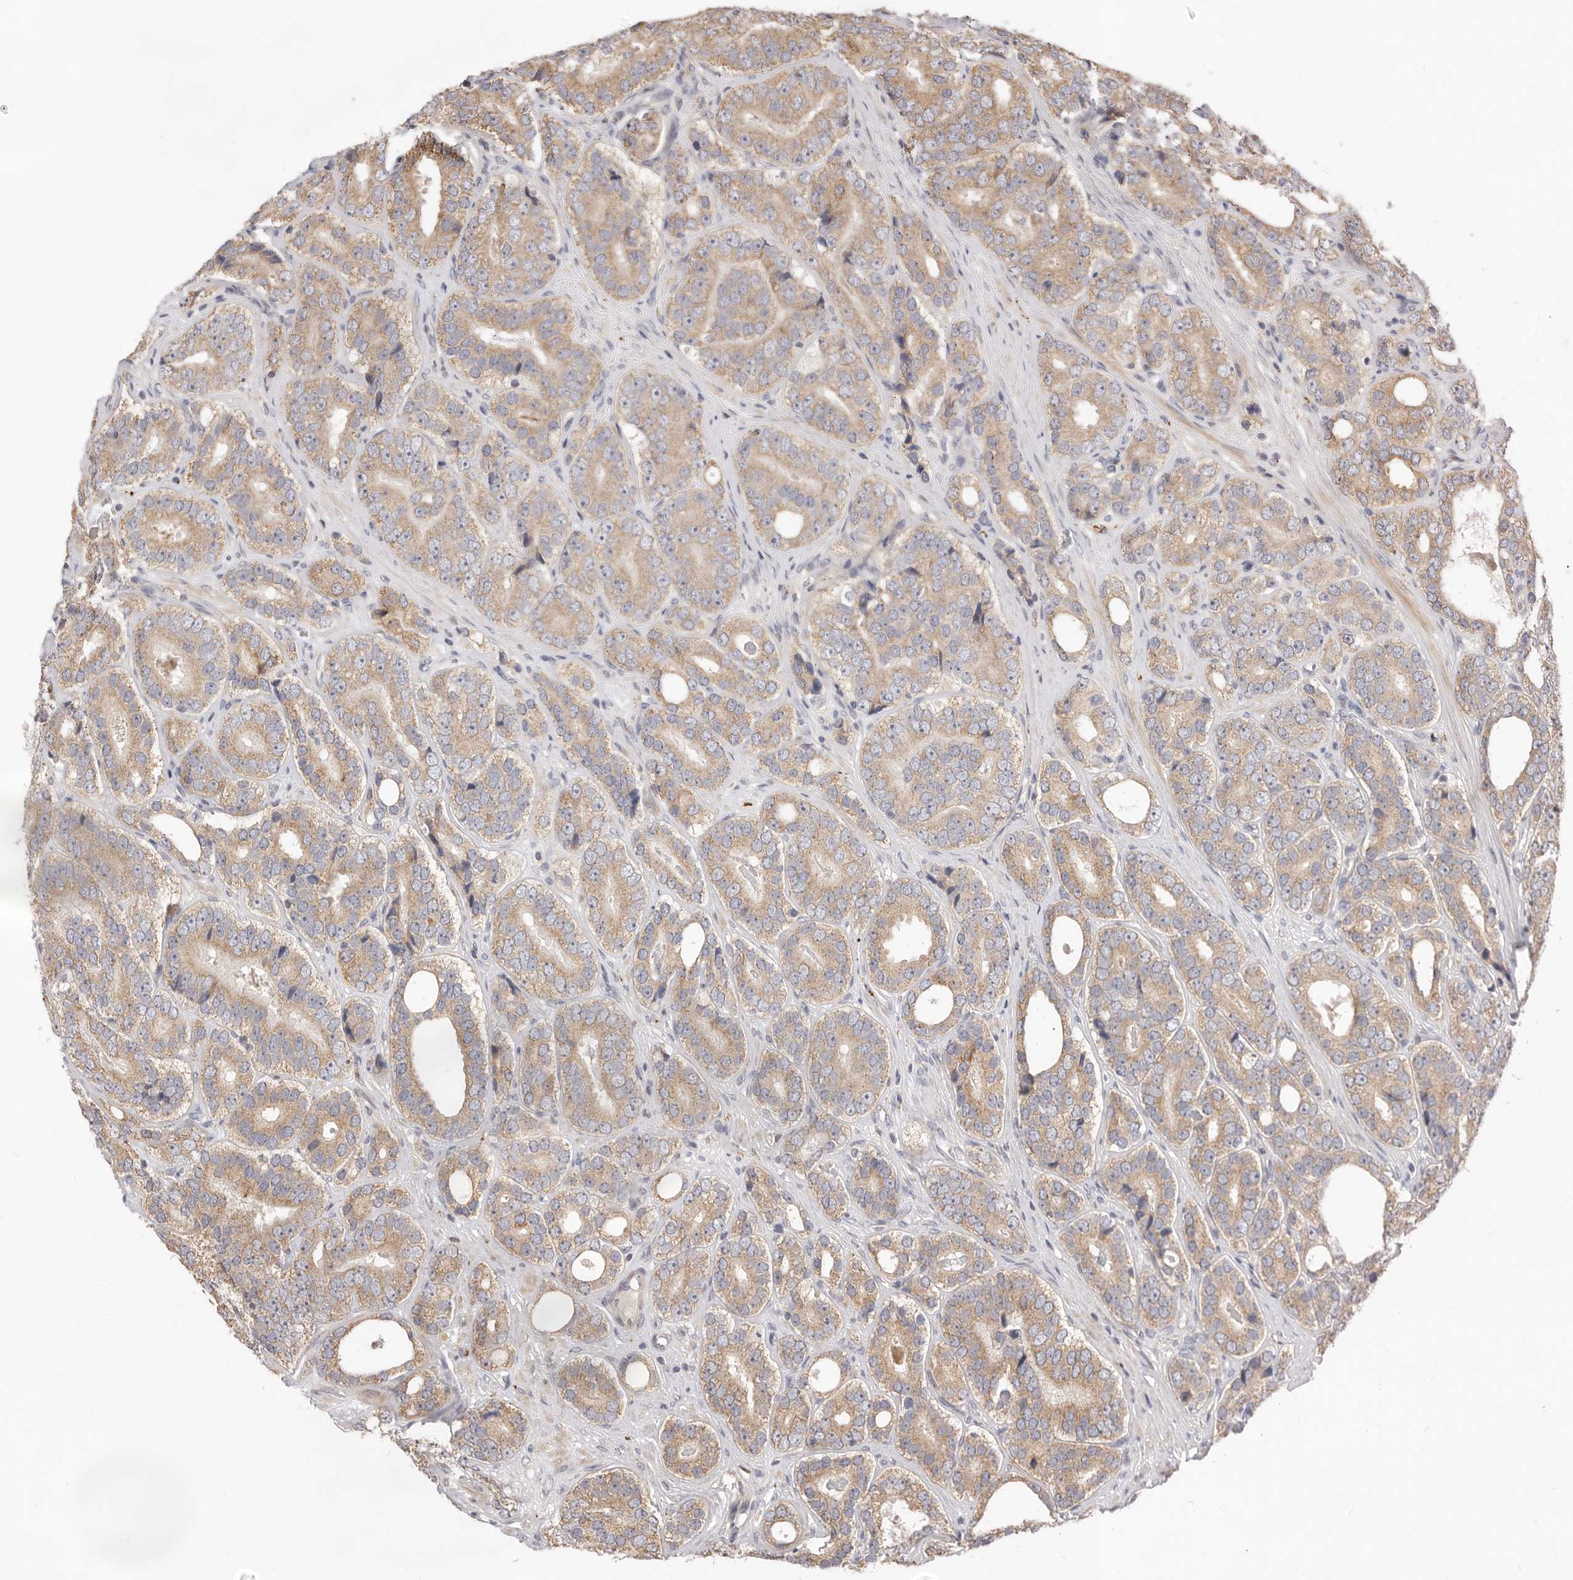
{"staining": {"intensity": "moderate", "quantity": ">75%", "location": "cytoplasmic/membranous"}, "tissue": "prostate cancer", "cell_type": "Tumor cells", "image_type": "cancer", "snomed": [{"axis": "morphology", "description": "Adenocarcinoma, High grade"}, {"axis": "topography", "description": "Prostate"}], "caption": "Immunohistochemical staining of human prostate high-grade adenocarcinoma displays medium levels of moderate cytoplasmic/membranous protein expression in about >75% of tumor cells. The staining was performed using DAB (3,3'-diaminobenzidine) to visualize the protein expression in brown, while the nuclei were stained in blue with hematoxylin (Magnification: 20x).", "gene": "USH1C", "patient": {"sex": "male", "age": 56}}